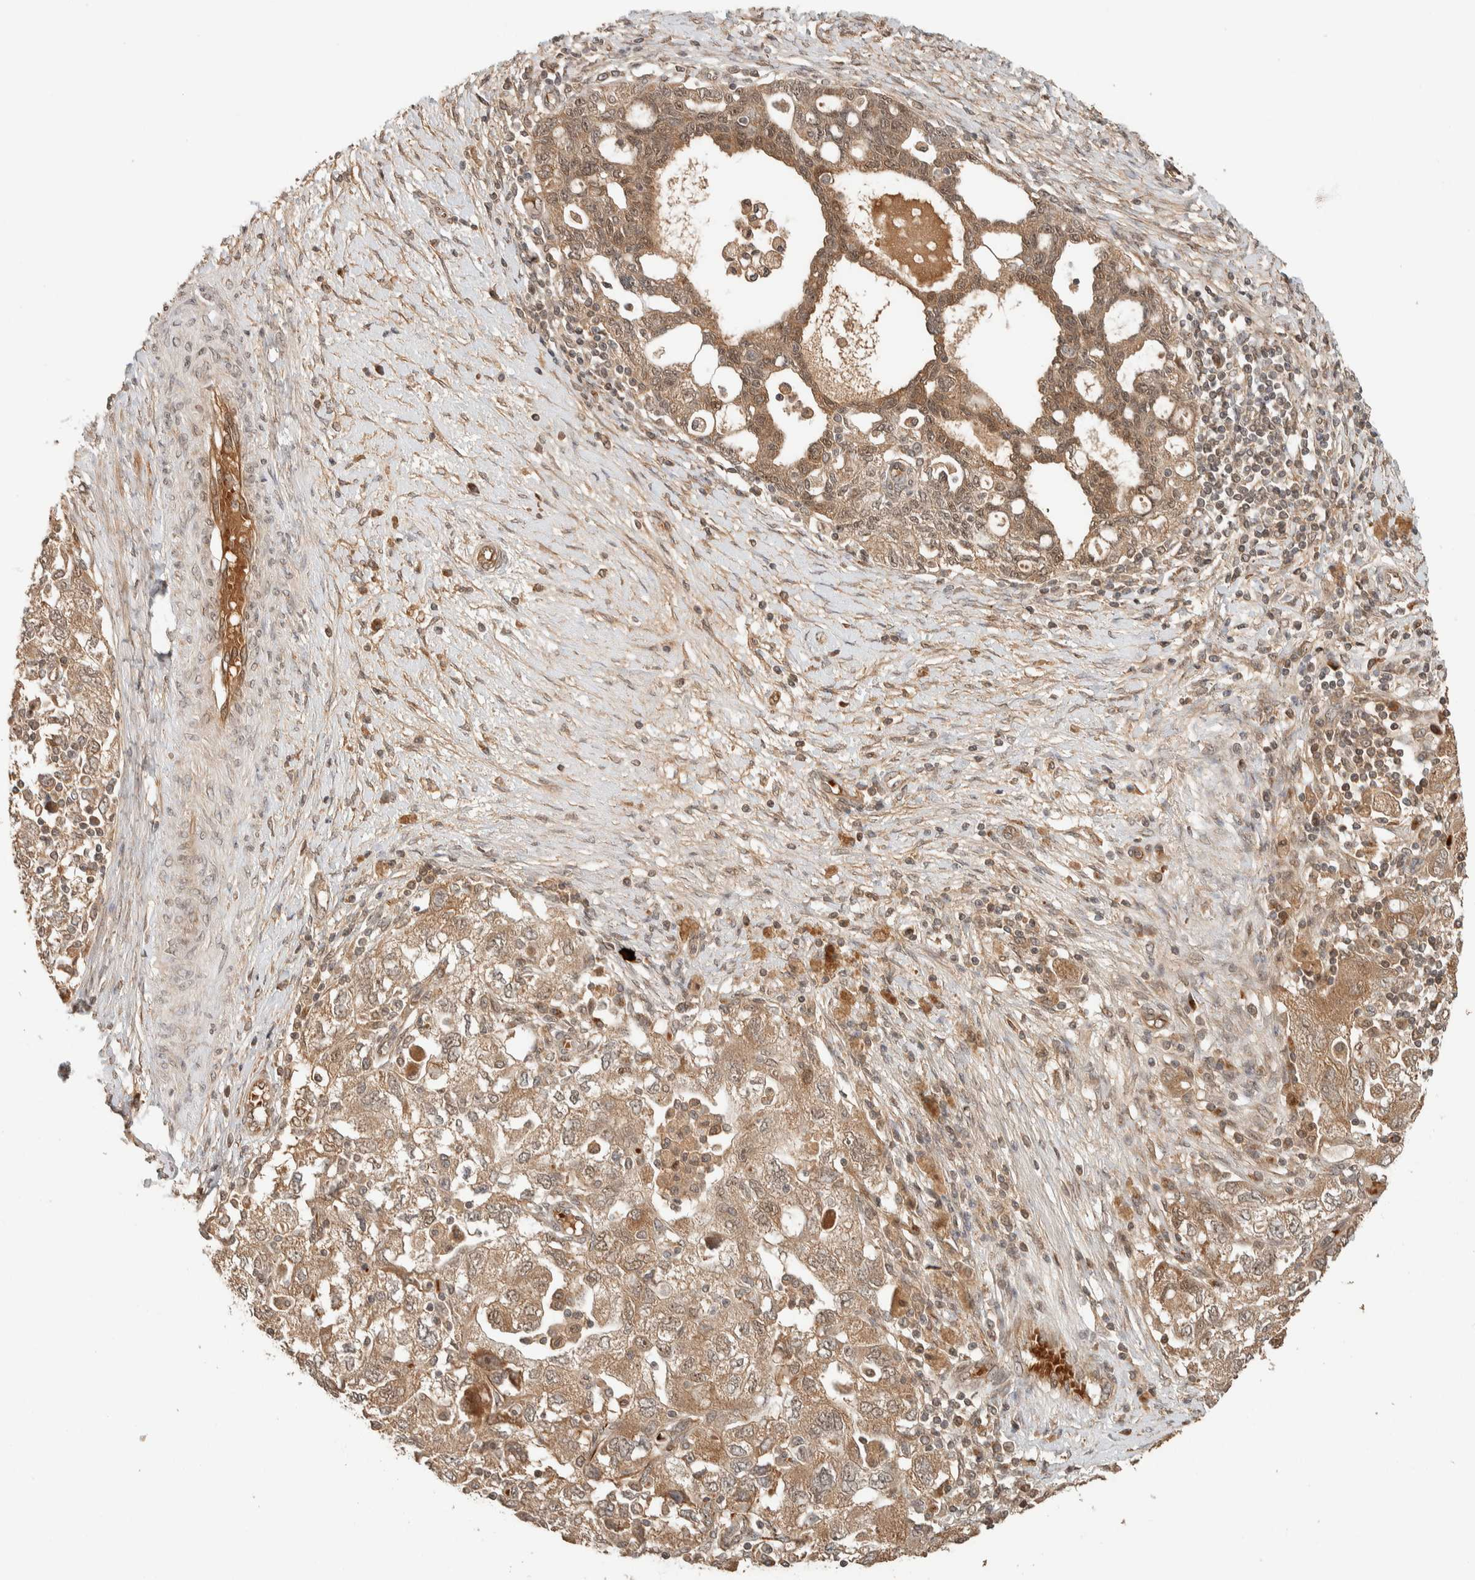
{"staining": {"intensity": "moderate", "quantity": ">75%", "location": "cytoplasmic/membranous"}, "tissue": "ovarian cancer", "cell_type": "Tumor cells", "image_type": "cancer", "snomed": [{"axis": "morphology", "description": "Carcinoma, NOS"}, {"axis": "morphology", "description": "Cystadenocarcinoma, serous, NOS"}, {"axis": "topography", "description": "Ovary"}], "caption": "This is an image of immunohistochemistry (IHC) staining of ovarian cancer (serous cystadenocarcinoma), which shows moderate positivity in the cytoplasmic/membranous of tumor cells.", "gene": "ZBTB2", "patient": {"sex": "female", "age": 69}}